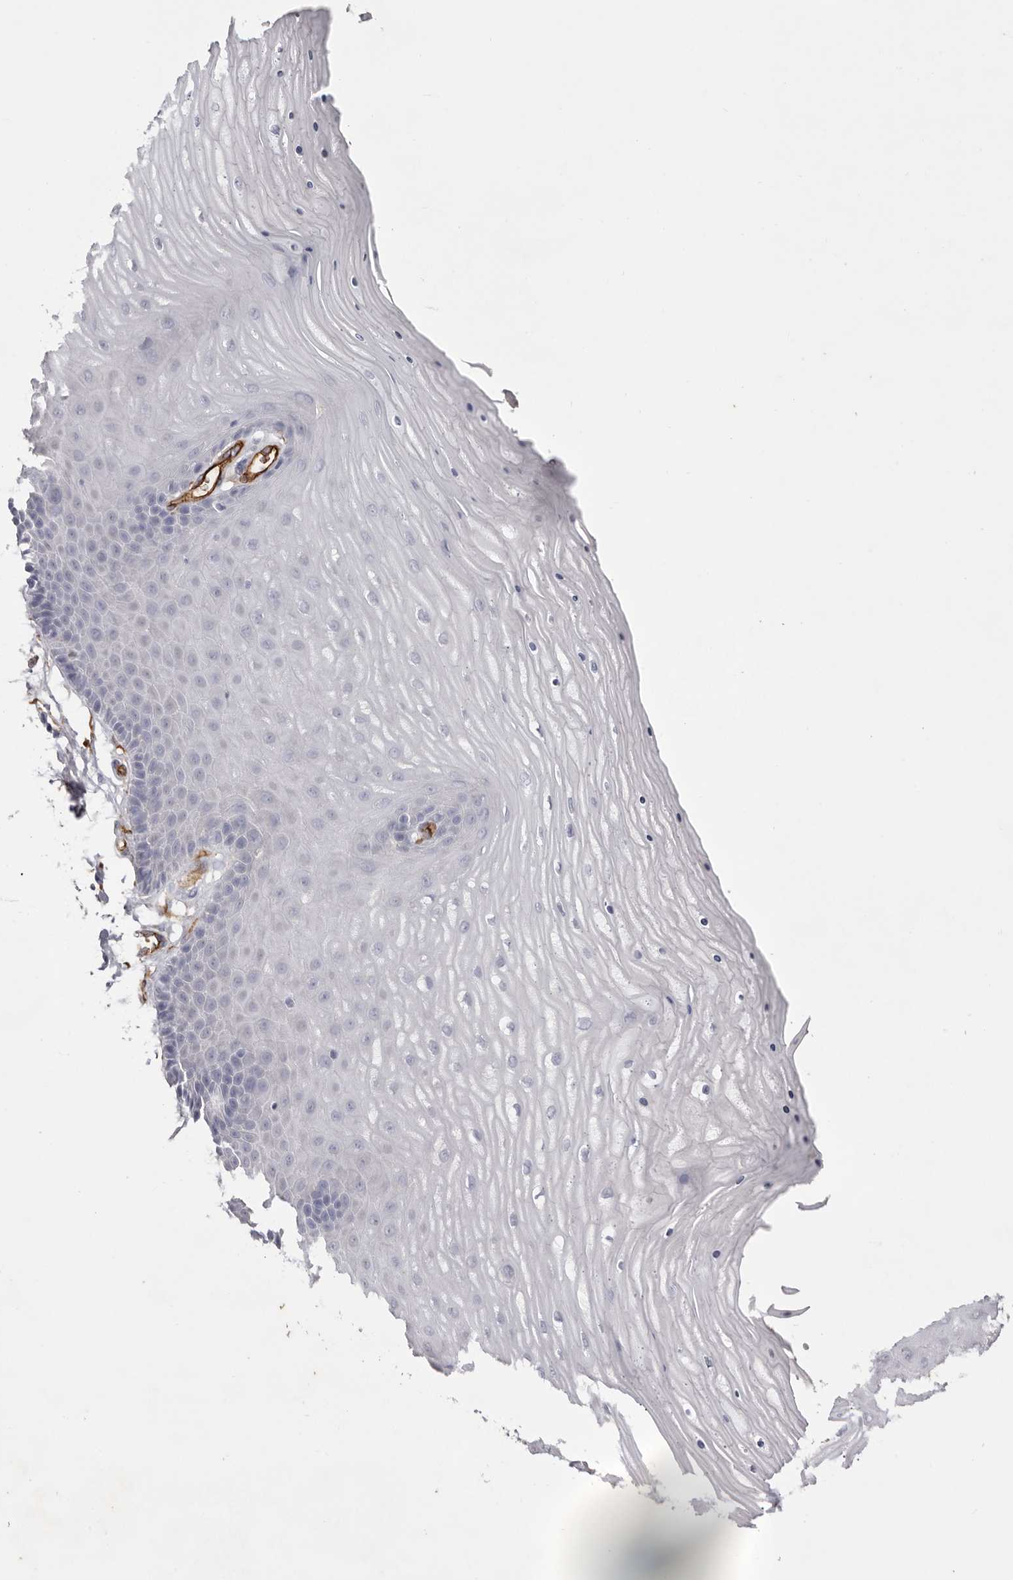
{"staining": {"intensity": "negative", "quantity": "none", "location": "none"}, "tissue": "cervix", "cell_type": "Glandular cells", "image_type": "normal", "snomed": [{"axis": "morphology", "description": "Normal tissue, NOS"}, {"axis": "topography", "description": "Cervix"}], "caption": "IHC of unremarkable cervix reveals no positivity in glandular cells. (Immunohistochemistry, brightfield microscopy, high magnification).", "gene": "LRRC66", "patient": {"sex": "female", "age": 55}}